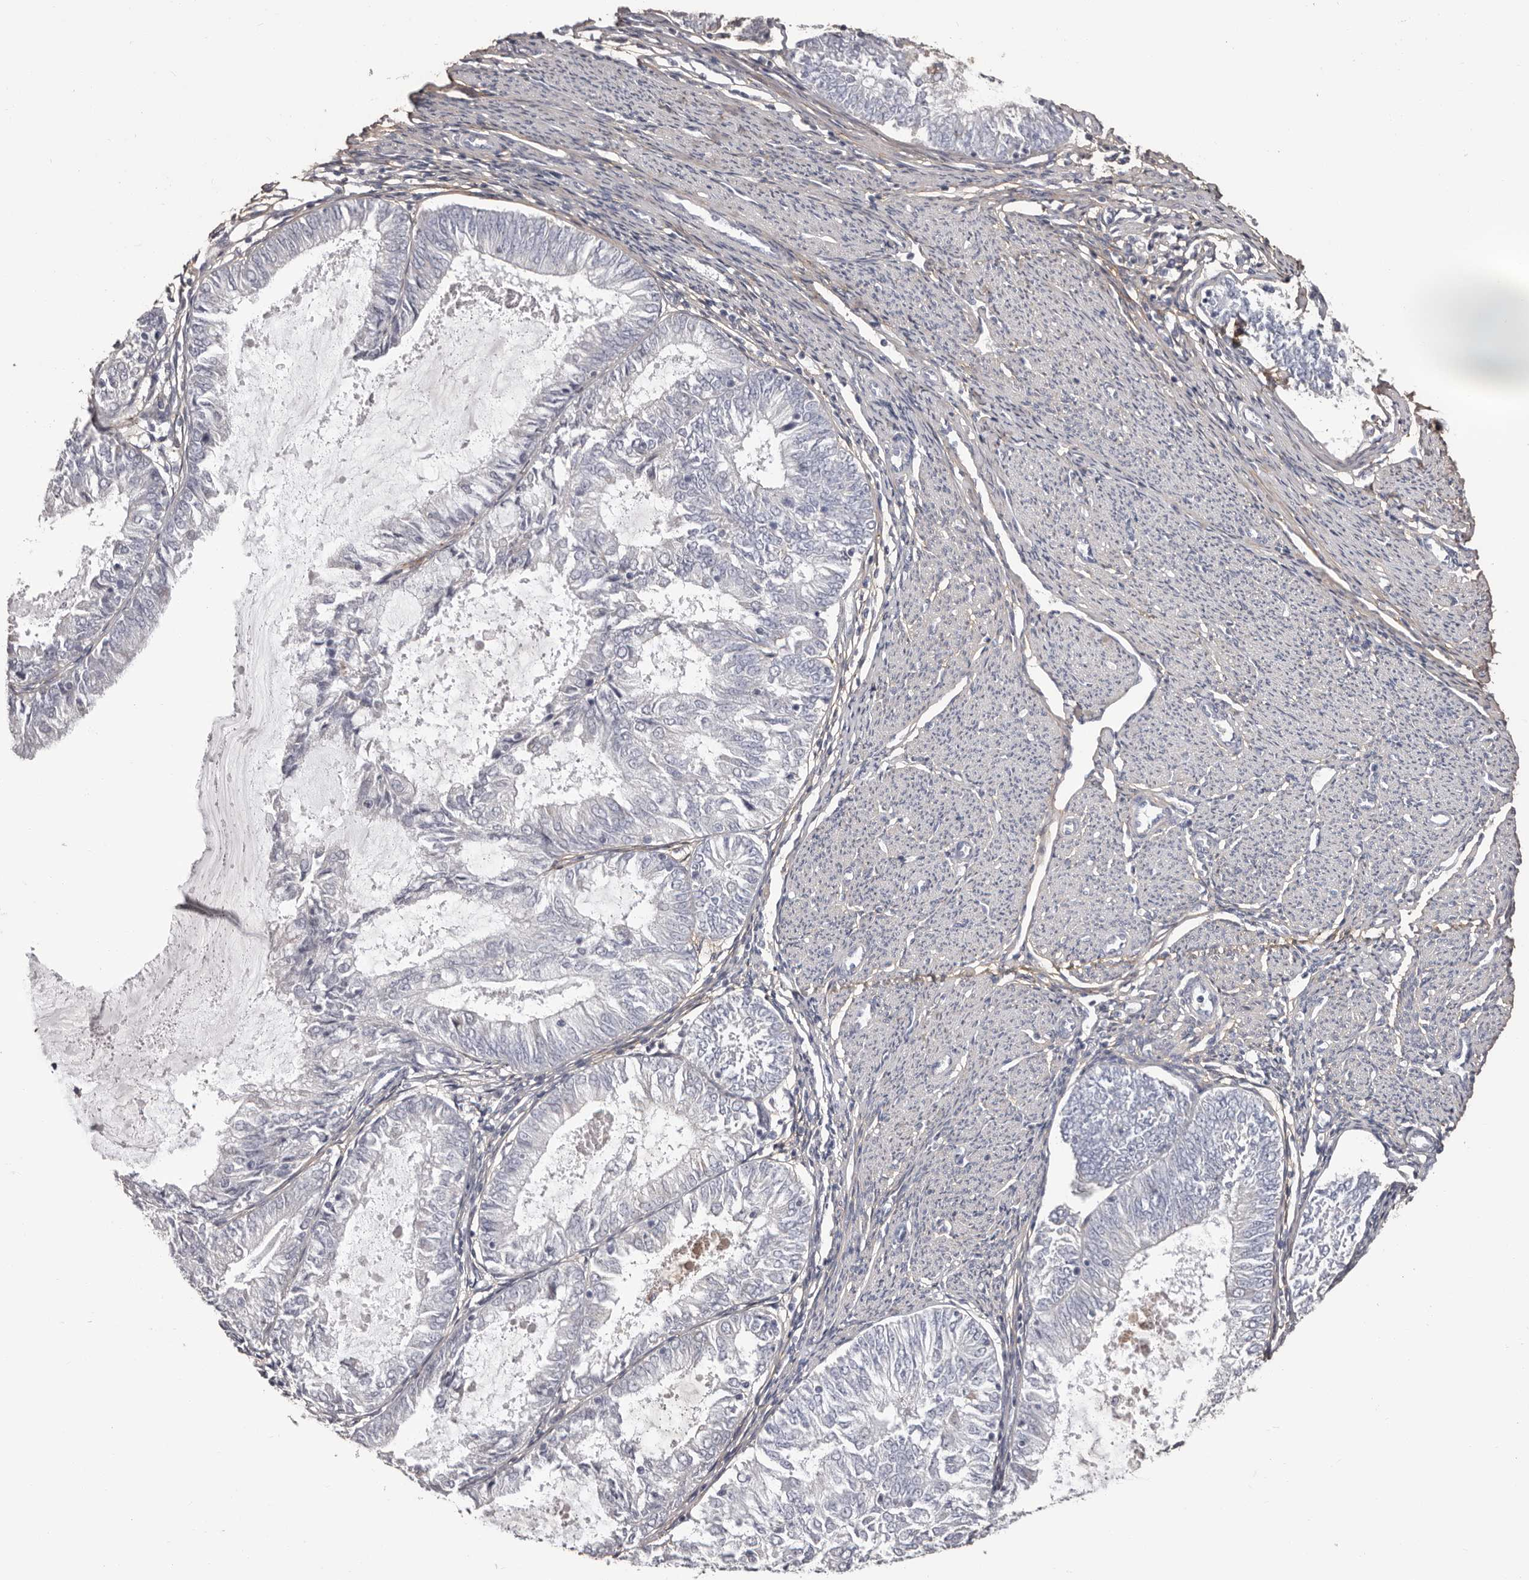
{"staining": {"intensity": "negative", "quantity": "none", "location": "none"}, "tissue": "endometrial cancer", "cell_type": "Tumor cells", "image_type": "cancer", "snomed": [{"axis": "morphology", "description": "Adenocarcinoma, NOS"}, {"axis": "topography", "description": "Endometrium"}], "caption": "Tumor cells are negative for protein expression in human adenocarcinoma (endometrial). (DAB immunohistochemistry (IHC) with hematoxylin counter stain).", "gene": "COL6A1", "patient": {"sex": "female", "age": 57}}